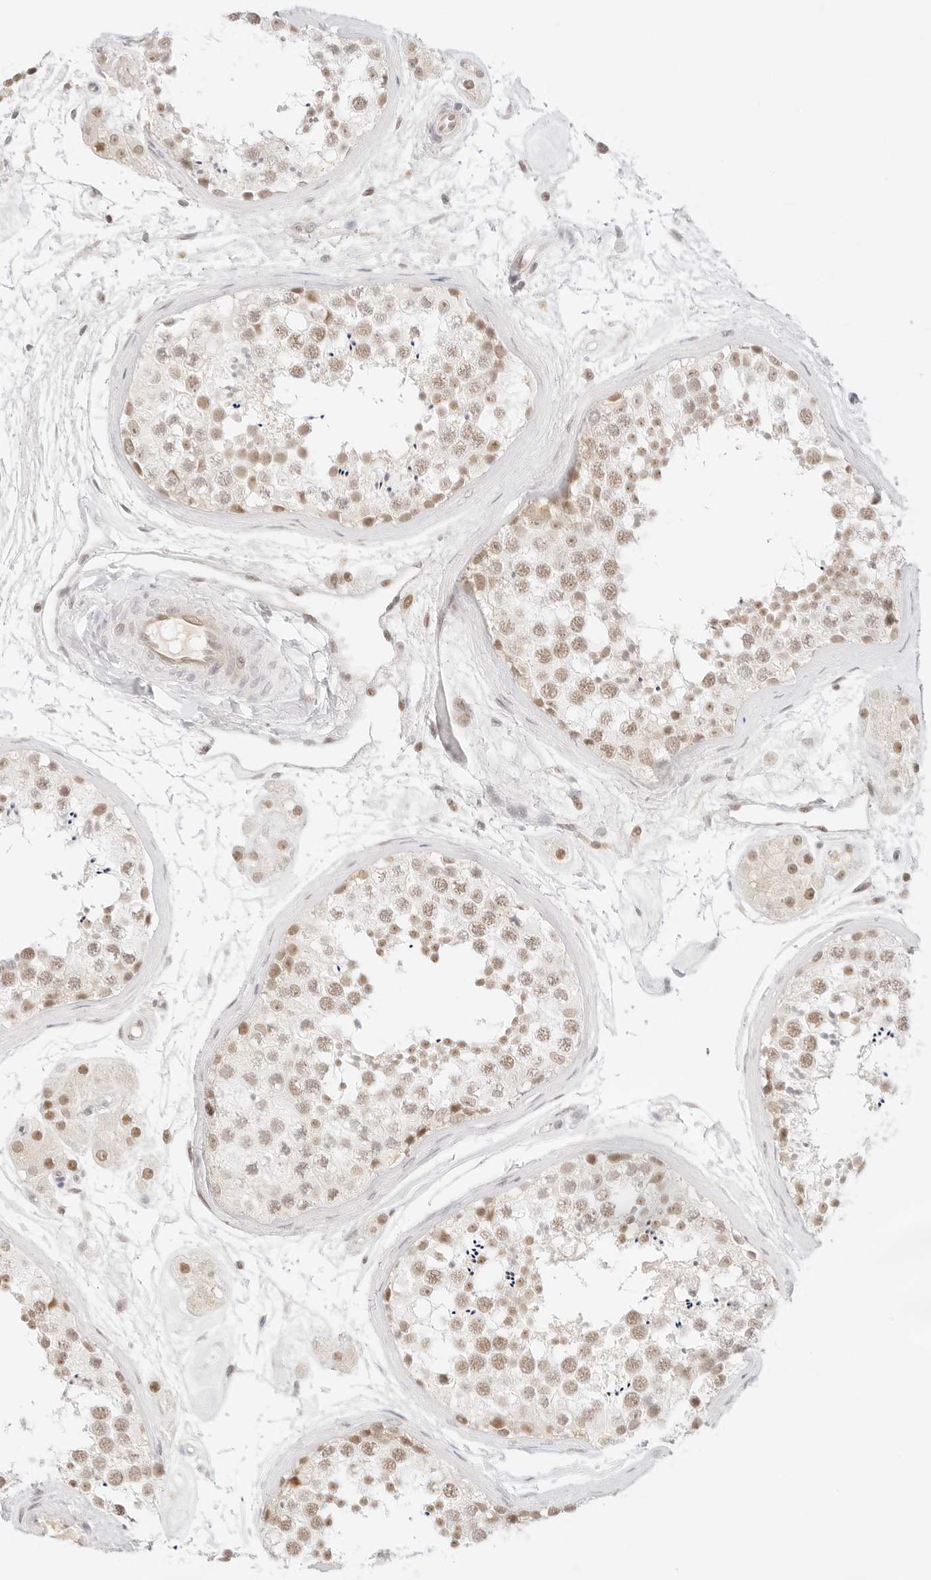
{"staining": {"intensity": "weak", "quantity": ">75%", "location": "nuclear"}, "tissue": "testis", "cell_type": "Cells in seminiferous ducts", "image_type": "normal", "snomed": [{"axis": "morphology", "description": "Normal tissue, NOS"}, {"axis": "topography", "description": "Testis"}], "caption": "DAB (3,3'-diaminobenzidine) immunohistochemical staining of normal testis shows weak nuclear protein staining in about >75% of cells in seminiferous ducts. The staining was performed using DAB (3,3'-diaminobenzidine), with brown indicating positive protein expression. Nuclei are stained blue with hematoxylin.", "gene": "ITGA6", "patient": {"sex": "male", "age": 56}}